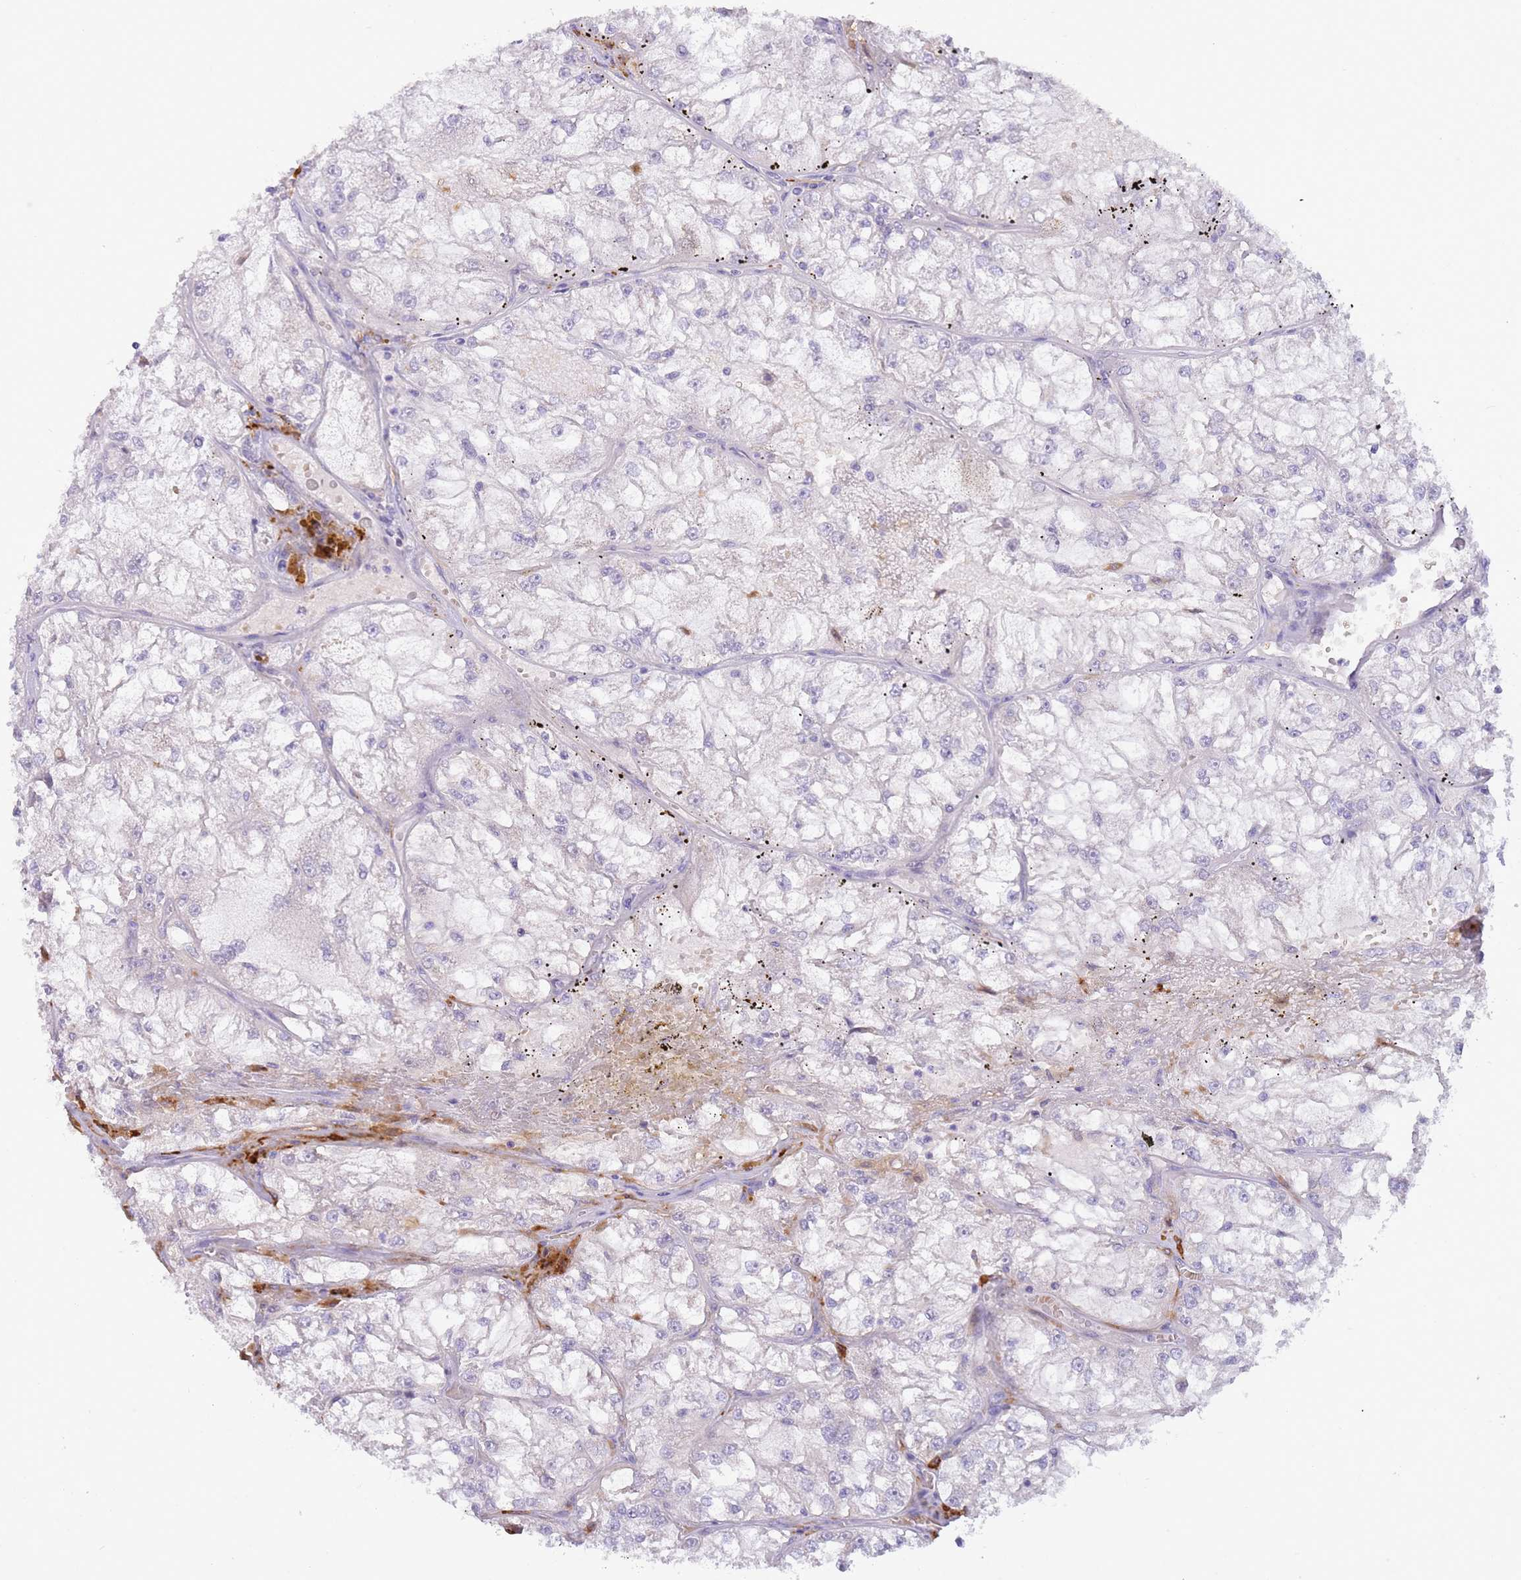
{"staining": {"intensity": "negative", "quantity": "none", "location": "none"}, "tissue": "renal cancer", "cell_type": "Tumor cells", "image_type": "cancer", "snomed": [{"axis": "morphology", "description": "Adenocarcinoma, NOS"}, {"axis": "topography", "description": "Kidney"}], "caption": "Histopathology image shows no protein staining in tumor cells of adenocarcinoma (renal) tissue.", "gene": "DDHD1", "patient": {"sex": "female", "age": 72}}